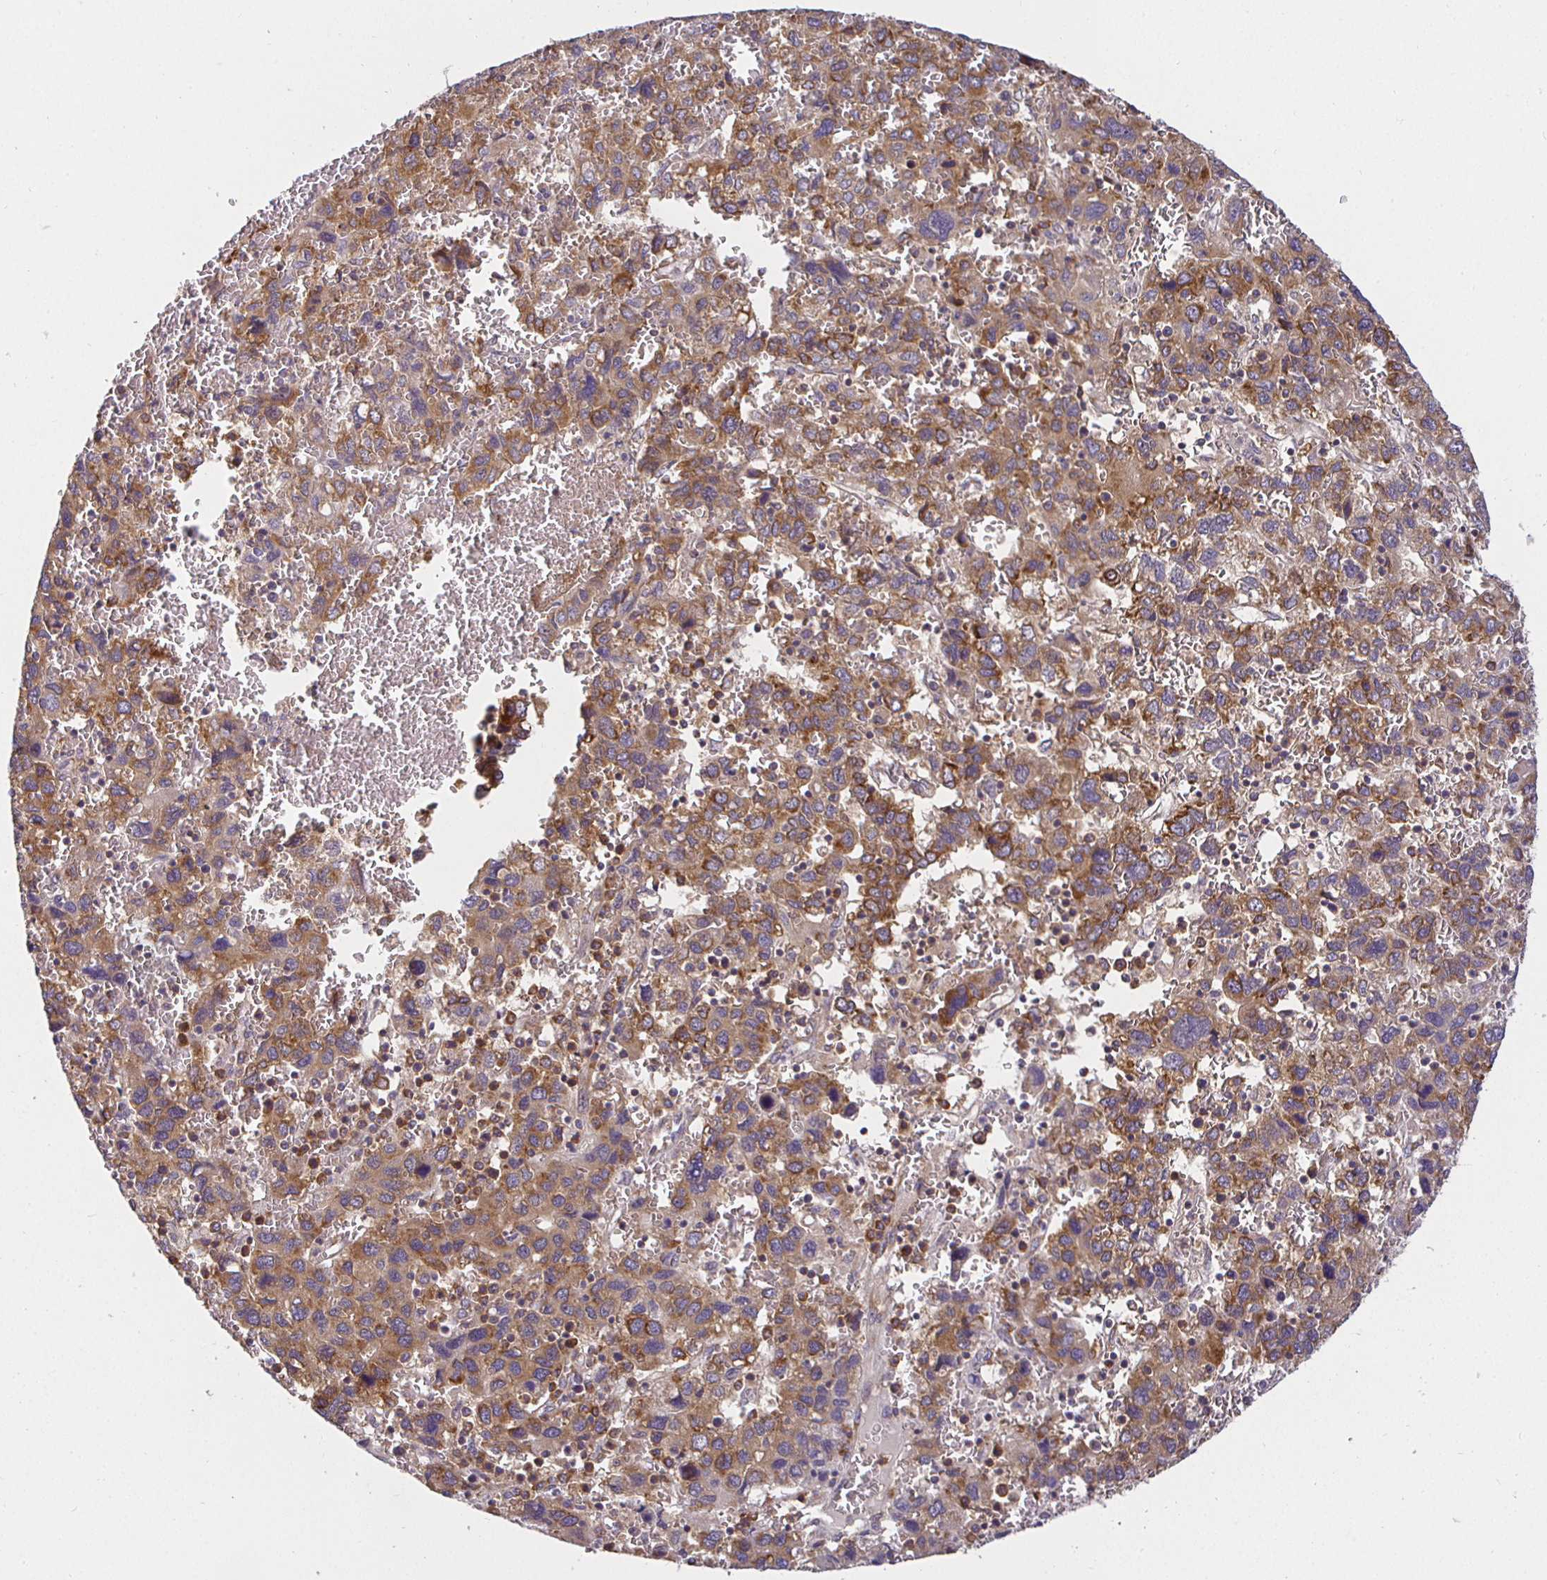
{"staining": {"intensity": "moderate", "quantity": ">75%", "location": "cytoplasmic/membranous"}, "tissue": "liver cancer", "cell_type": "Tumor cells", "image_type": "cancer", "snomed": [{"axis": "morphology", "description": "Carcinoma, Hepatocellular, NOS"}, {"axis": "topography", "description": "Liver"}], "caption": "Immunohistochemical staining of hepatocellular carcinoma (liver) exhibits medium levels of moderate cytoplasmic/membranous protein positivity in about >75% of tumor cells. (DAB (3,3'-diaminobenzidine) = brown stain, brightfield microscopy at high magnification).", "gene": "IRAK1", "patient": {"sex": "male", "age": 69}}